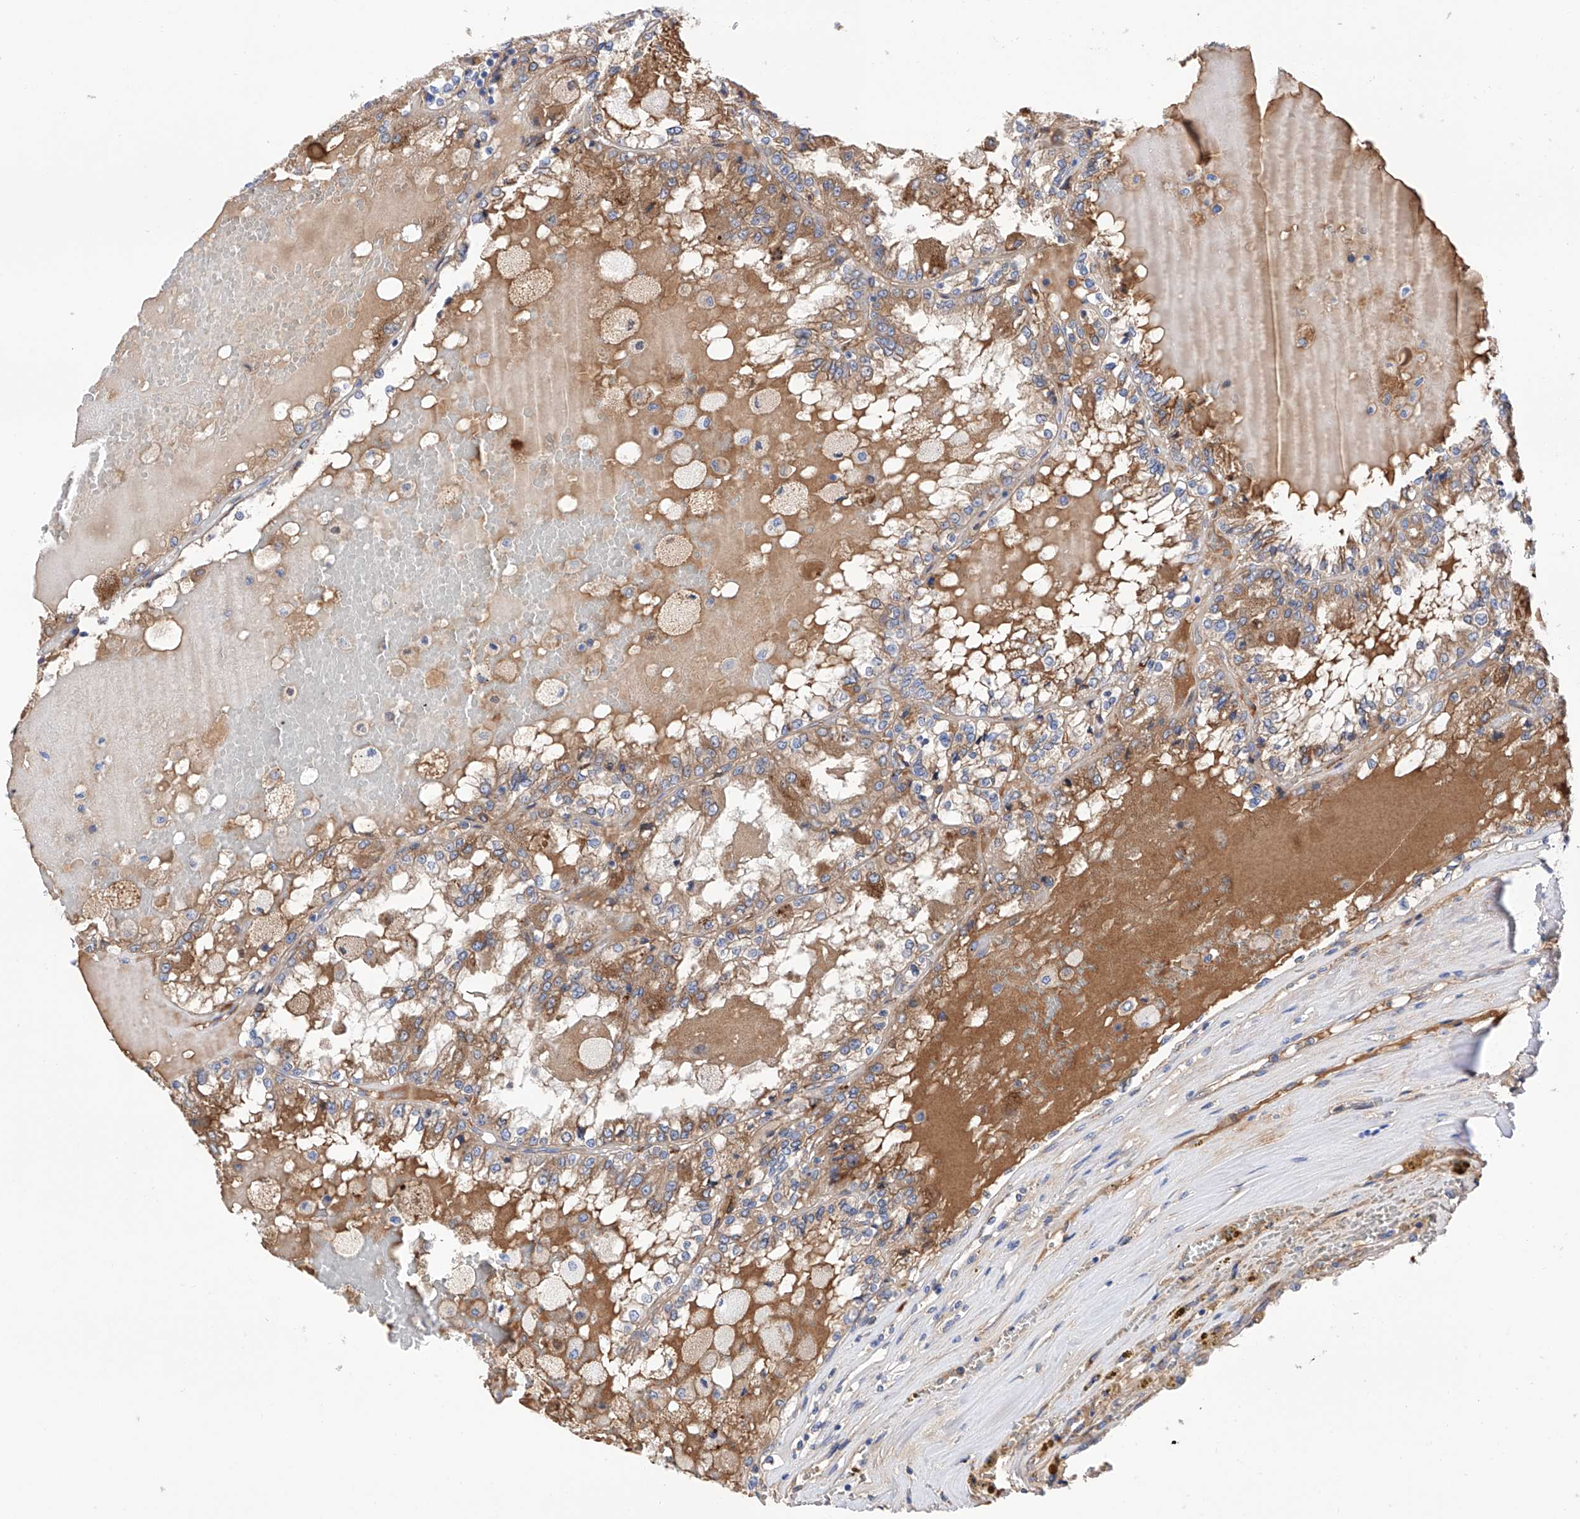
{"staining": {"intensity": "moderate", "quantity": "25%-75%", "location": "cytoplasmic/membranous"}, "tissue": "renal cancer", "cell_type": "Tumor cells", "image_type": "cancer", "snomed": [{"axis": "morphology", "description": "Adenocarcinoma, NOS"}, {"axis": "topography", "description": "Kidney"}], "caption": "Renal cancer (adenocarcinoma) stained with immunohistochemistry displays moderate cytoplasmic/membranous expression in about 25%-75% of tumor cells.", "gene": "PDIA5", "patient": {"sex": "female", "age": 56}}